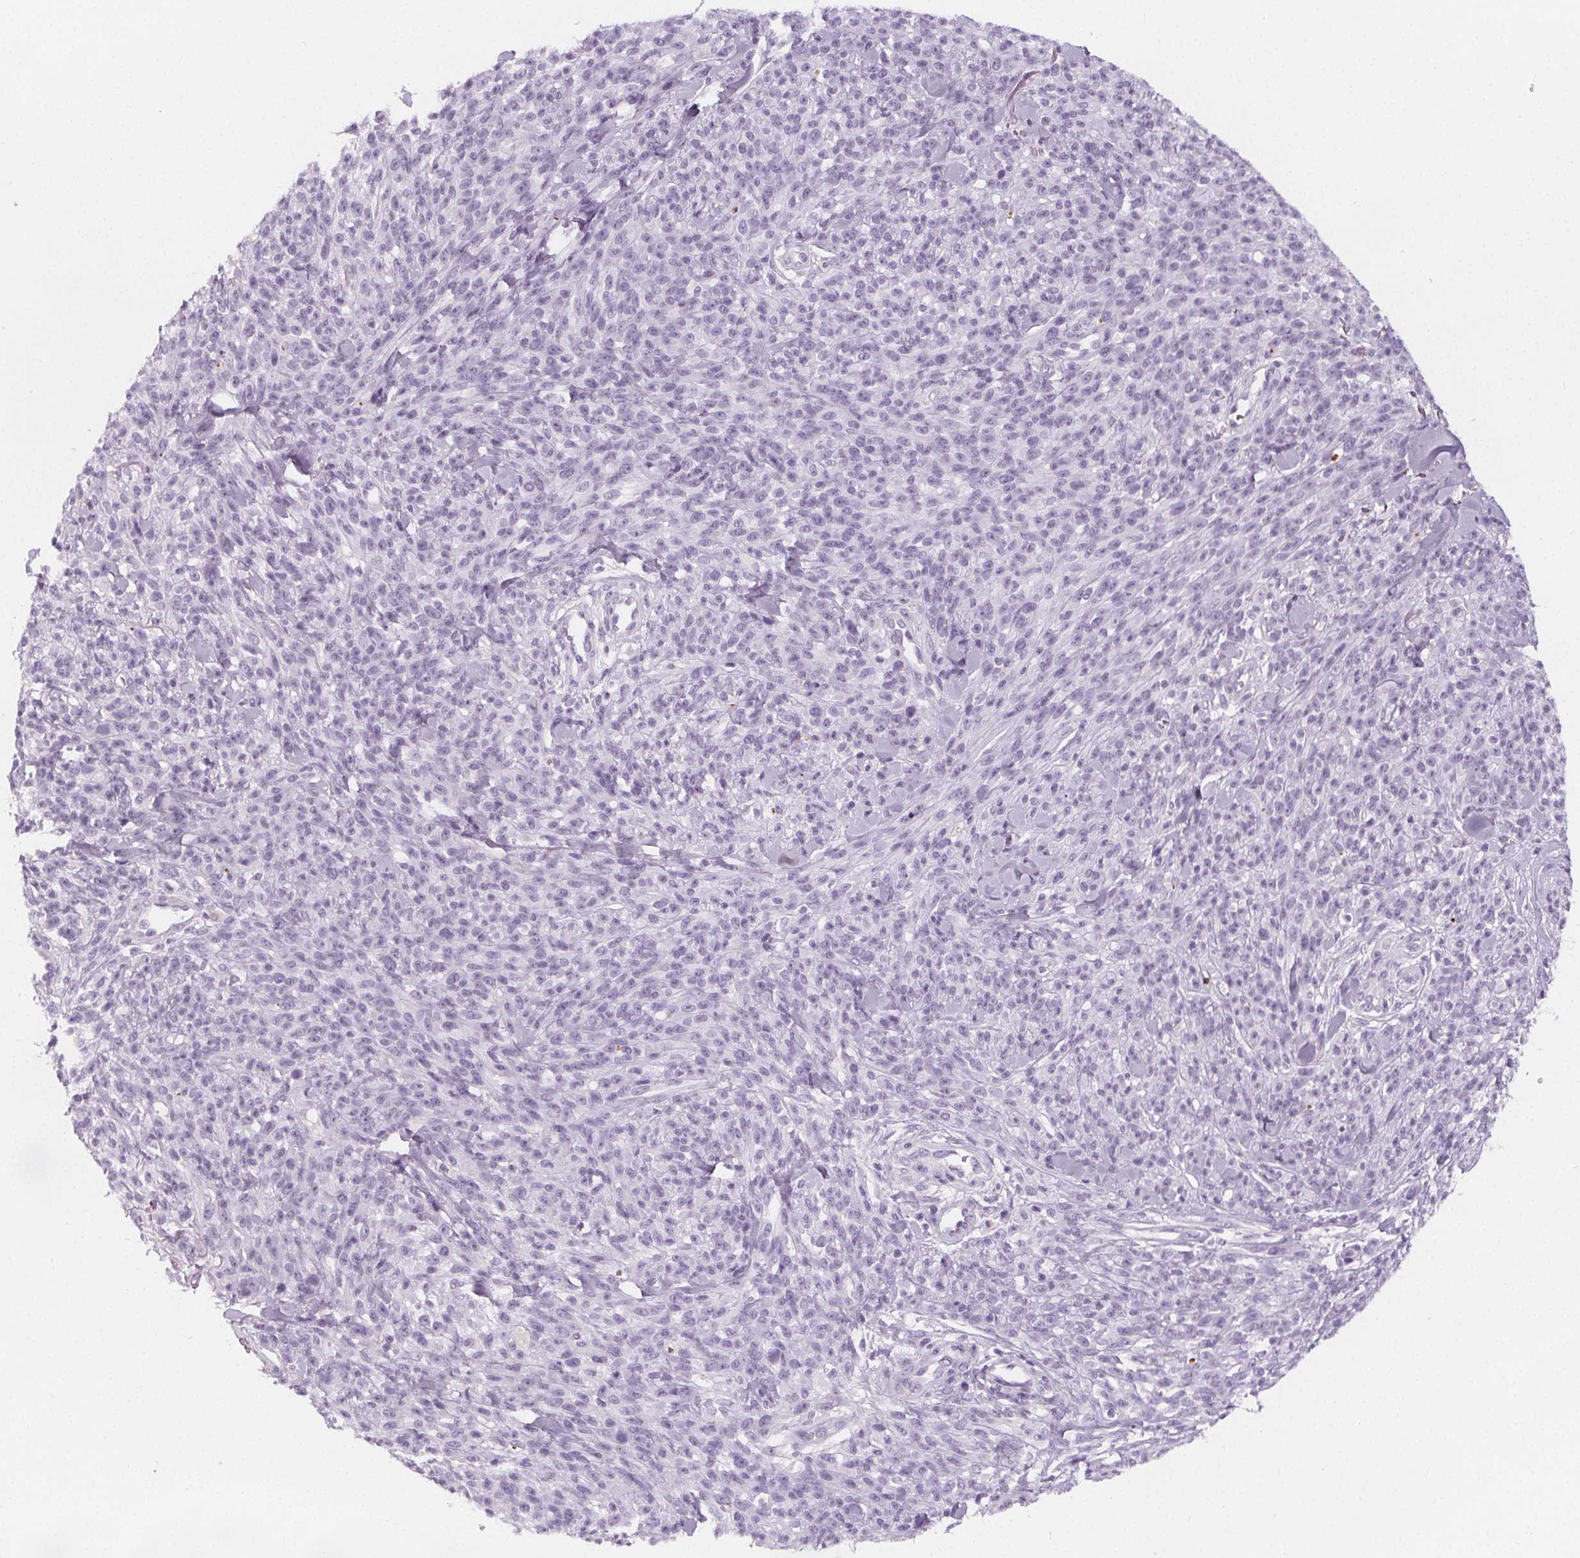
{"staining": {"intensity": "negative", "quantity": "none", "location": "none"}, "tissue": "melanoma", "cell_type": "Tumor cells", "image_type": "cancer", "snomed": [{"axis": "morphology", "description": "Malignant melanoma, NOS"}, {"axis": "topography", "description": "Skin"}, {"axis": "topography", "description": "Skin of trunk"}], "caption": "Melanoma was stained to show a protein in brown. There is no significant positivity in tumor cells.", "gene": "SLC5A12", "patient": {"sex": "male", "age": 74}}